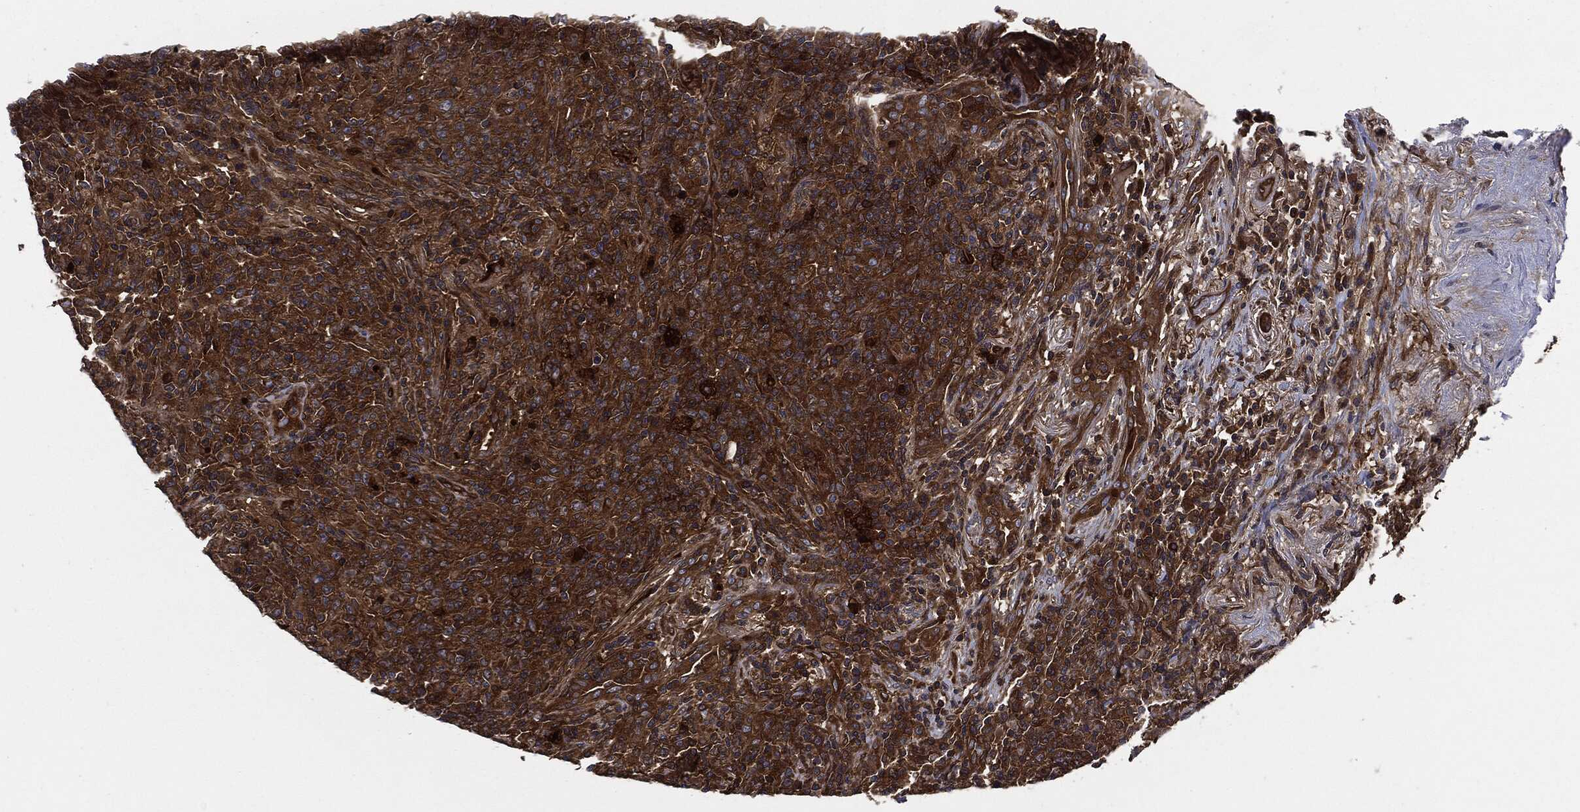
{"staining": {"intensity": "strong", "quantity": ">75%", "location": "cytoplasmic/membranous"}, "tissue": "lymphoma", "cell_type": "Tumor cells", "image_type": "cancer", "snomed": [{"axis": "morphology", "description": "Malignant lymphoma, non-Hodgkin's type, High grade"}, {"axis": "topography", "description": "Lung"}], "caption": "The photomicrograph shows immunohistochemical staining of high-grade malignant lymphoma, non-Hodgkin's type. There is strong cytoplasmic/membranous positivity is identified in about >75% of tumor cells.", "gene": "XPNPEP1", "patient": {"sex": "male", "age": 79}}